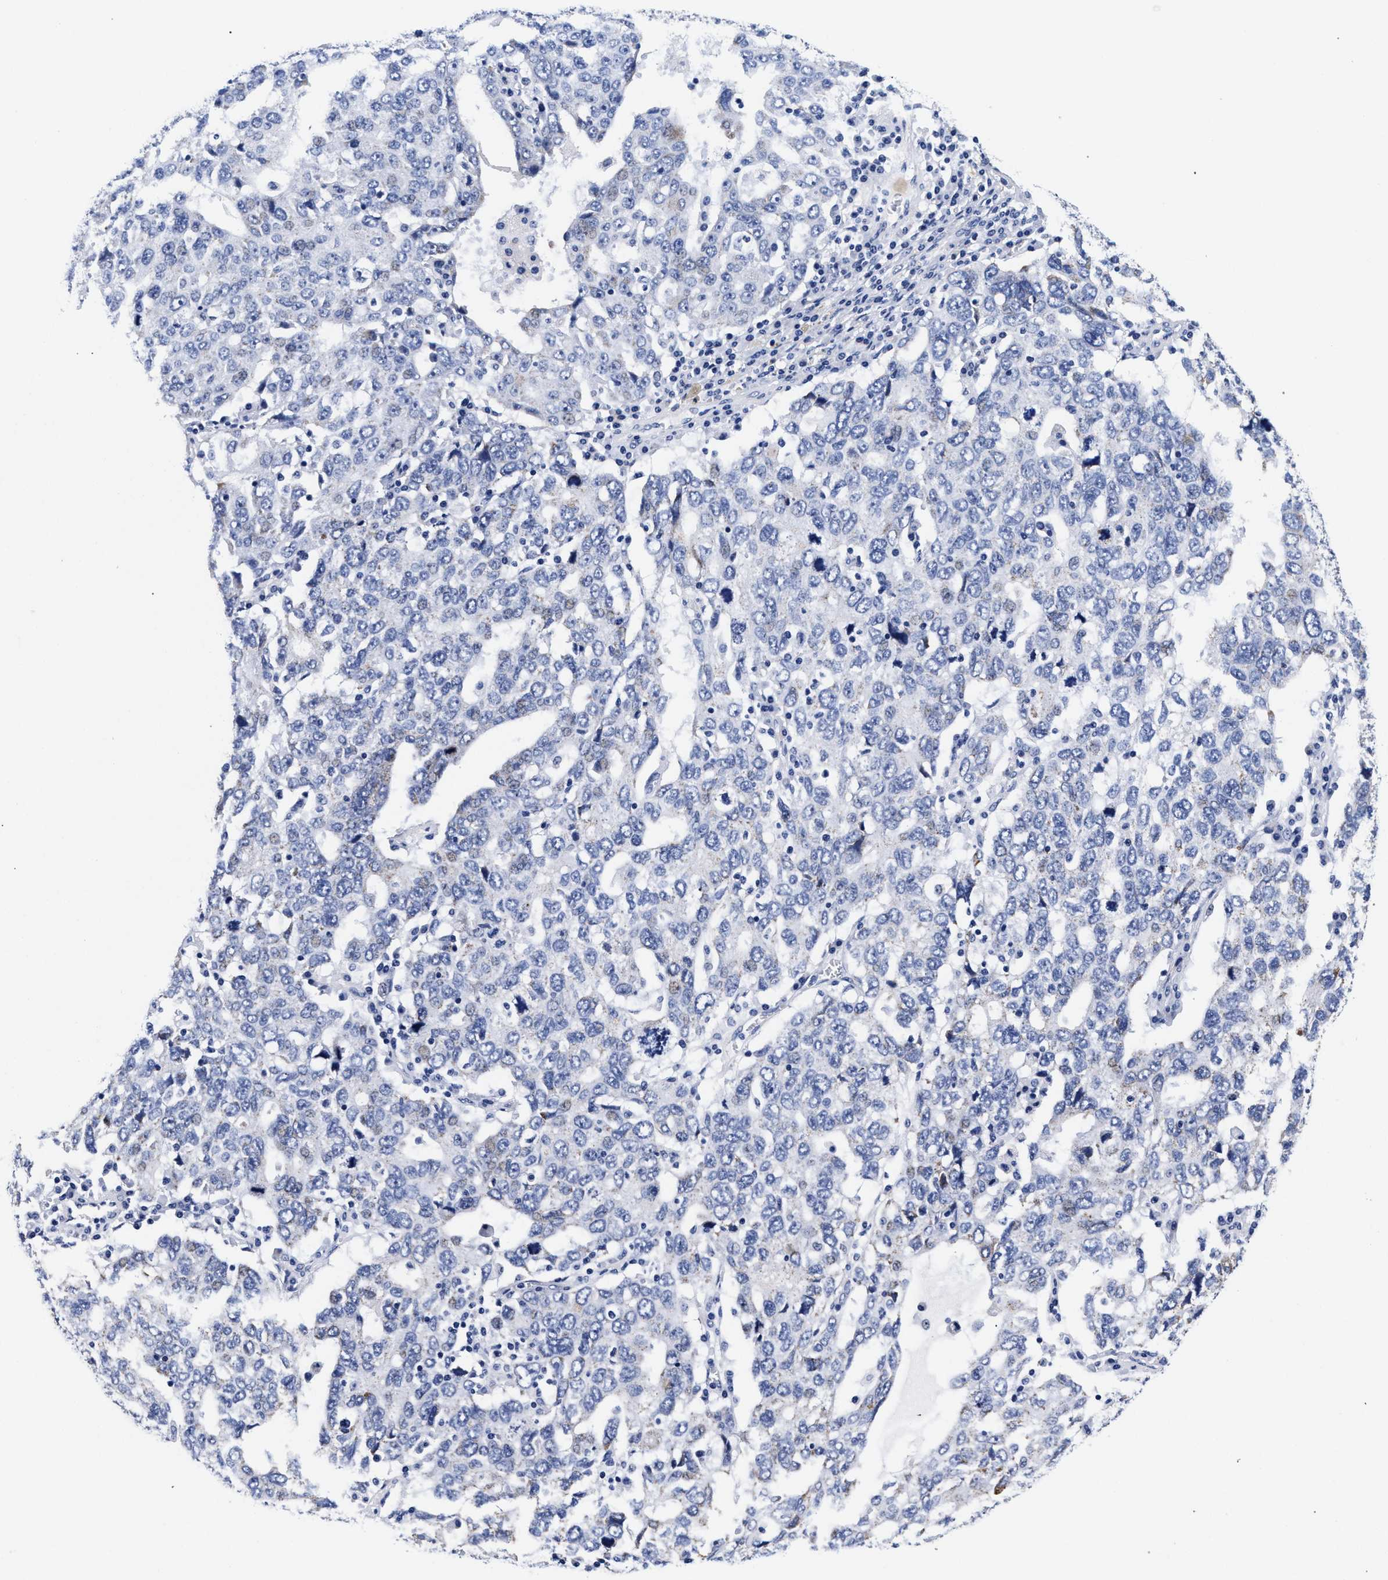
{"staining": {"intensity": "negative", "quantity": "none", "location": "none"}, "tissue": "ovarian cancer", "cell_type": "Tumor cells", "image_type": "cancer", "snomed": [{"axis": "morphology", "description": "Carcinoma, endometroid"}, {"axis": "topography", "description": "Ovary"}], "caption": "Tumor cells show no significant protein positivity in ovarian cancer.", "gene": "RAB3B", "patient": {"sex": "female", "age": 62}}